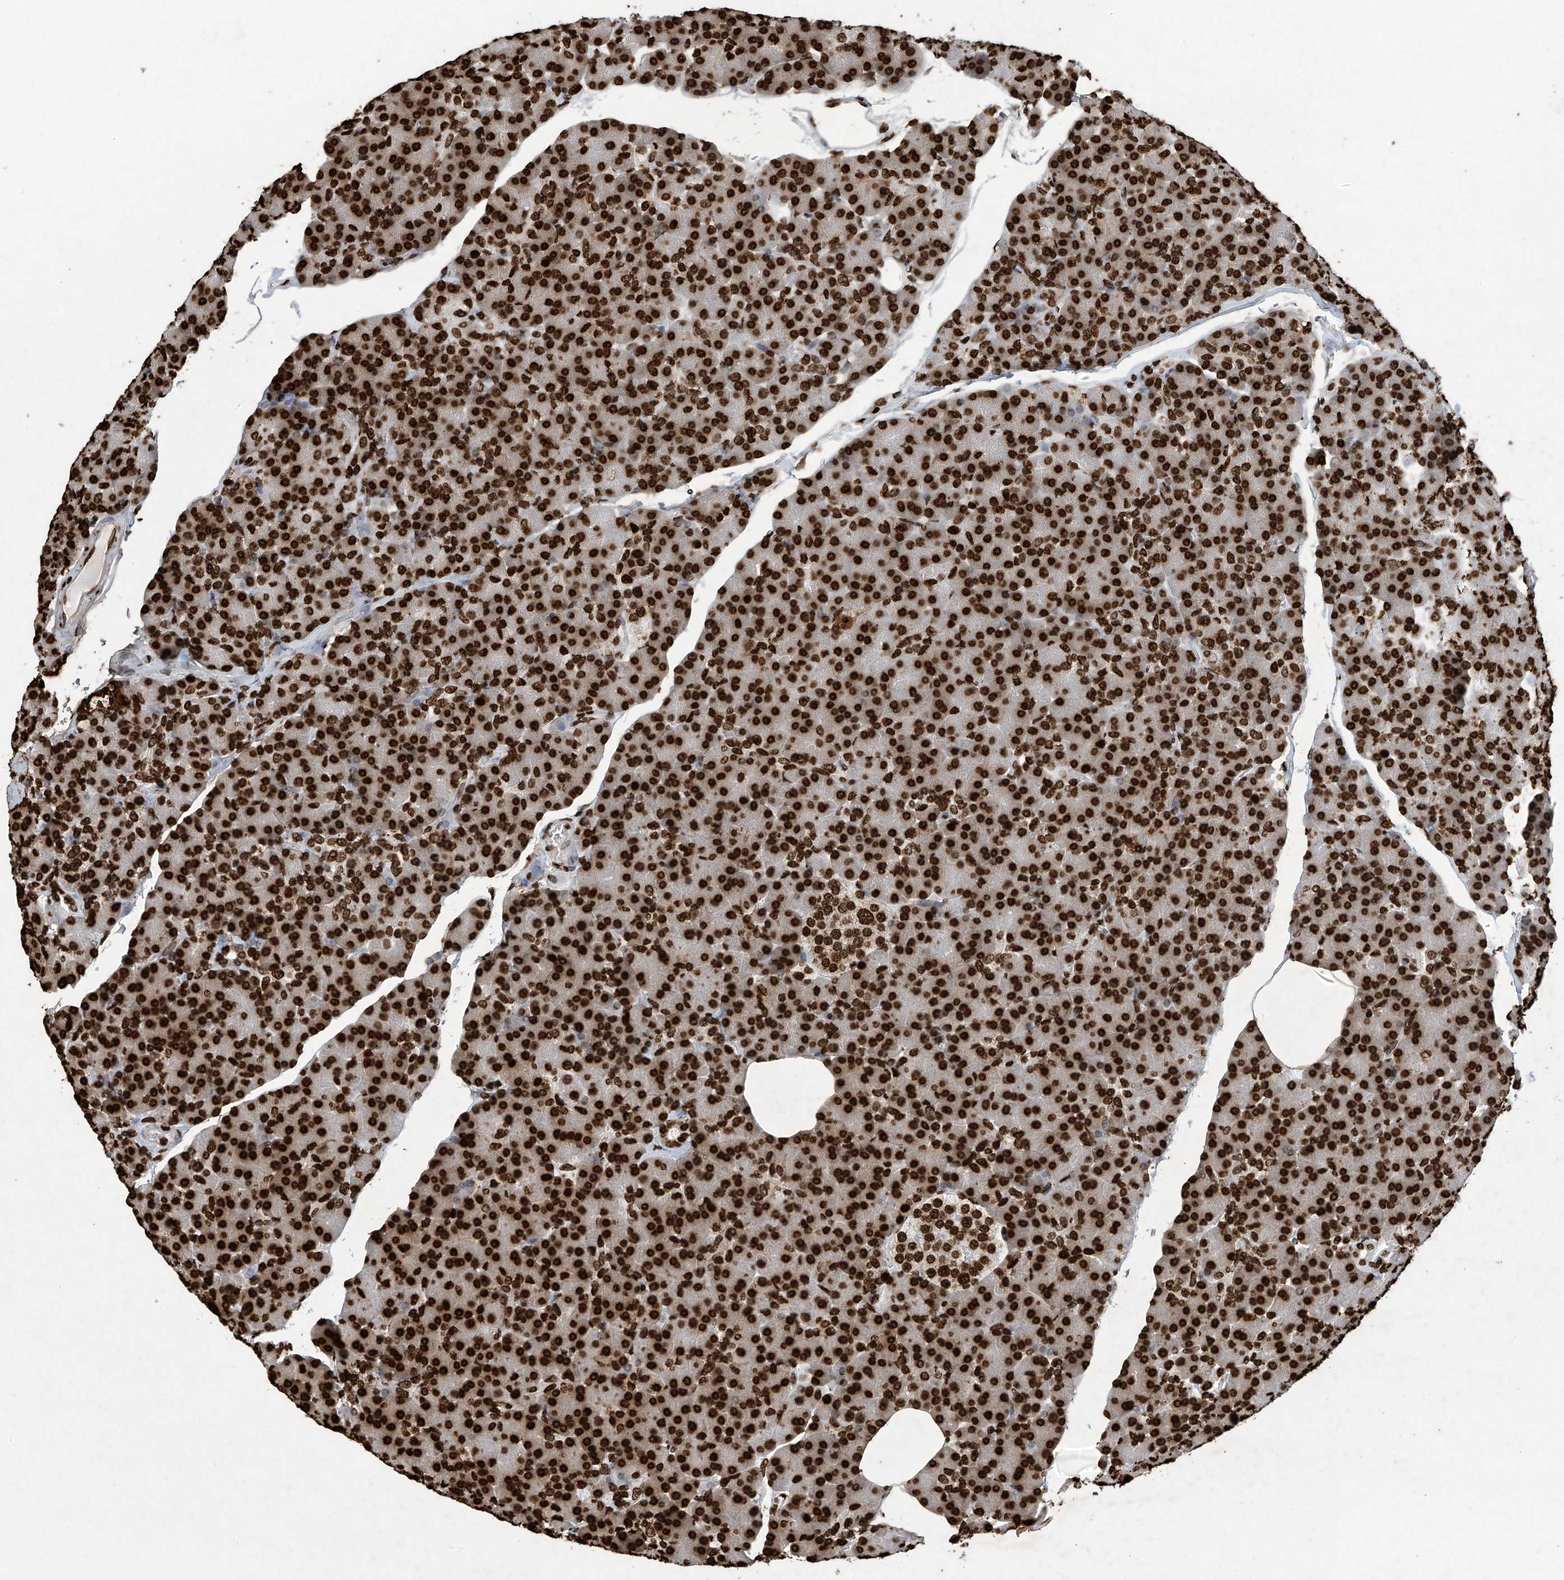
{"staining": {"intensity": "strong", "quantity": ">75%", "location": "nuclear"}, "tissue": "pancreas", "cell_type": "Exocrine glandular cells", "image_type": "normal", "snomed": [{"axis": "morphology", "description": "Normal tissue, NOS"}, {"axis": "topography", "description": "Pancreas"}], "caption": "Immunohistochemical staining of unremarkable human pancreas reveals high levels of strong nuclear expression in about >75% of exocrine glandular cells.", "gene": "H3", "patient": {"sex": "female", "age": 43}}